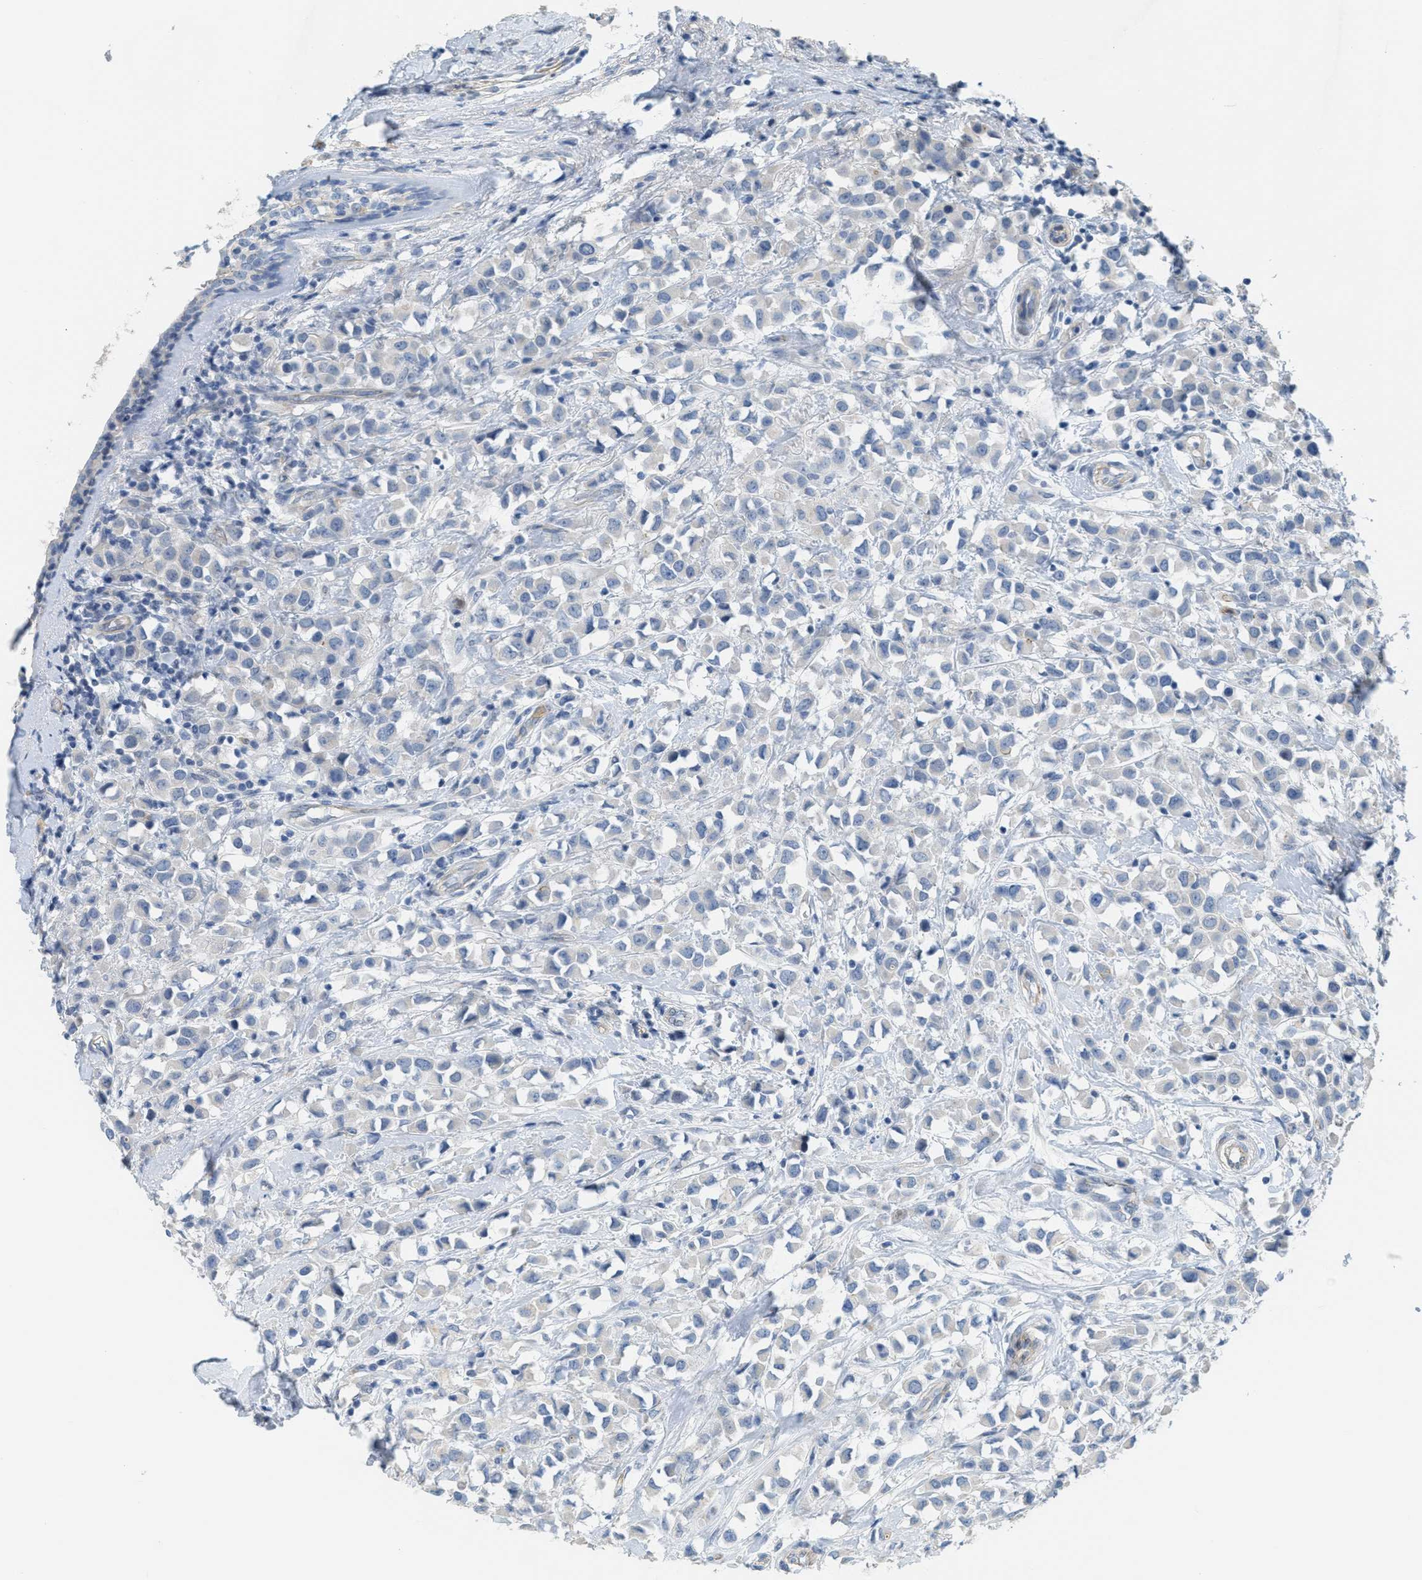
{"staining": {"intensity": "negative", "quantity": "none", "location": "none"}, "tissue": "breast cancer", "cell_type": "Tumor cells", "image_type": "cancer", "snomed": [{"axis": "morphology", "description": "Duct carcinoma"}, {"axis": "topography", "description": "Breast"}], "caption": "This is a micrograph of immunohistochemistry (IHC) staining of invasive ductal carcinoma (breast), which shows no expression in tumor cells.", "gene": "CRB3", "patient": {"sex": "female", "age": 61}}